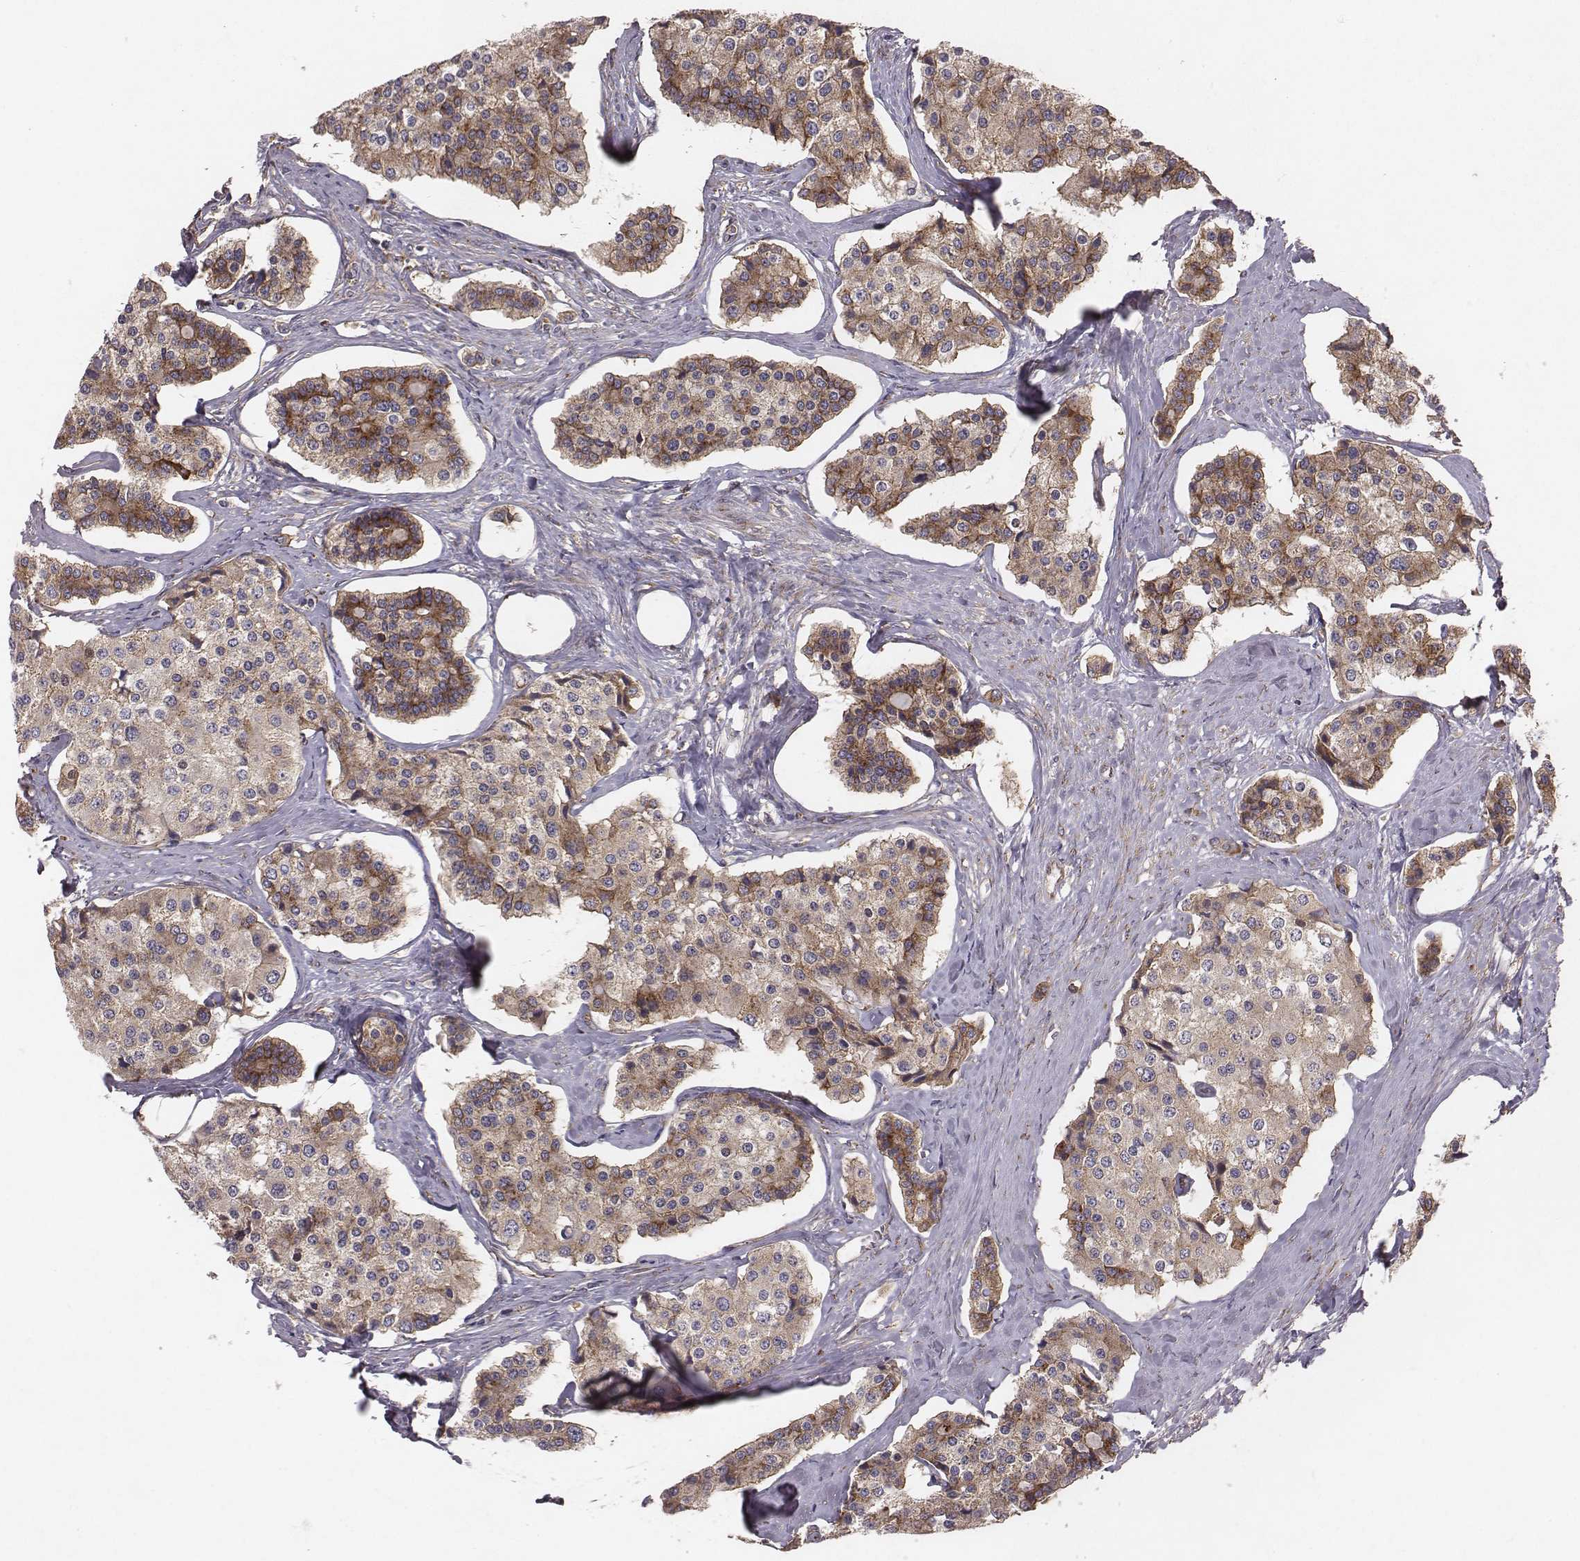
{"staining": {"intensity": "moderate", "quantity": ">75%", "location": "cytoplasmic/membranous"}, "tissue": "carcinoid", "cell_type": "Tumor cells", "image_type": "cancer", "snomed": [{"axis": "morphology", "description": "Carcinoid, malignant, NOS"}, {"axis": "topography", "description": "Small intestine"}], "caption": "This image exhibits immunohistochemistry (IHC) staining of human carcinoid (malignant), with medium moderate cytoplasmic/membranous expression in about >75% of tumor cells.", "gene": "TXLNA", "patient": {"sex": "female", "age": 65}}